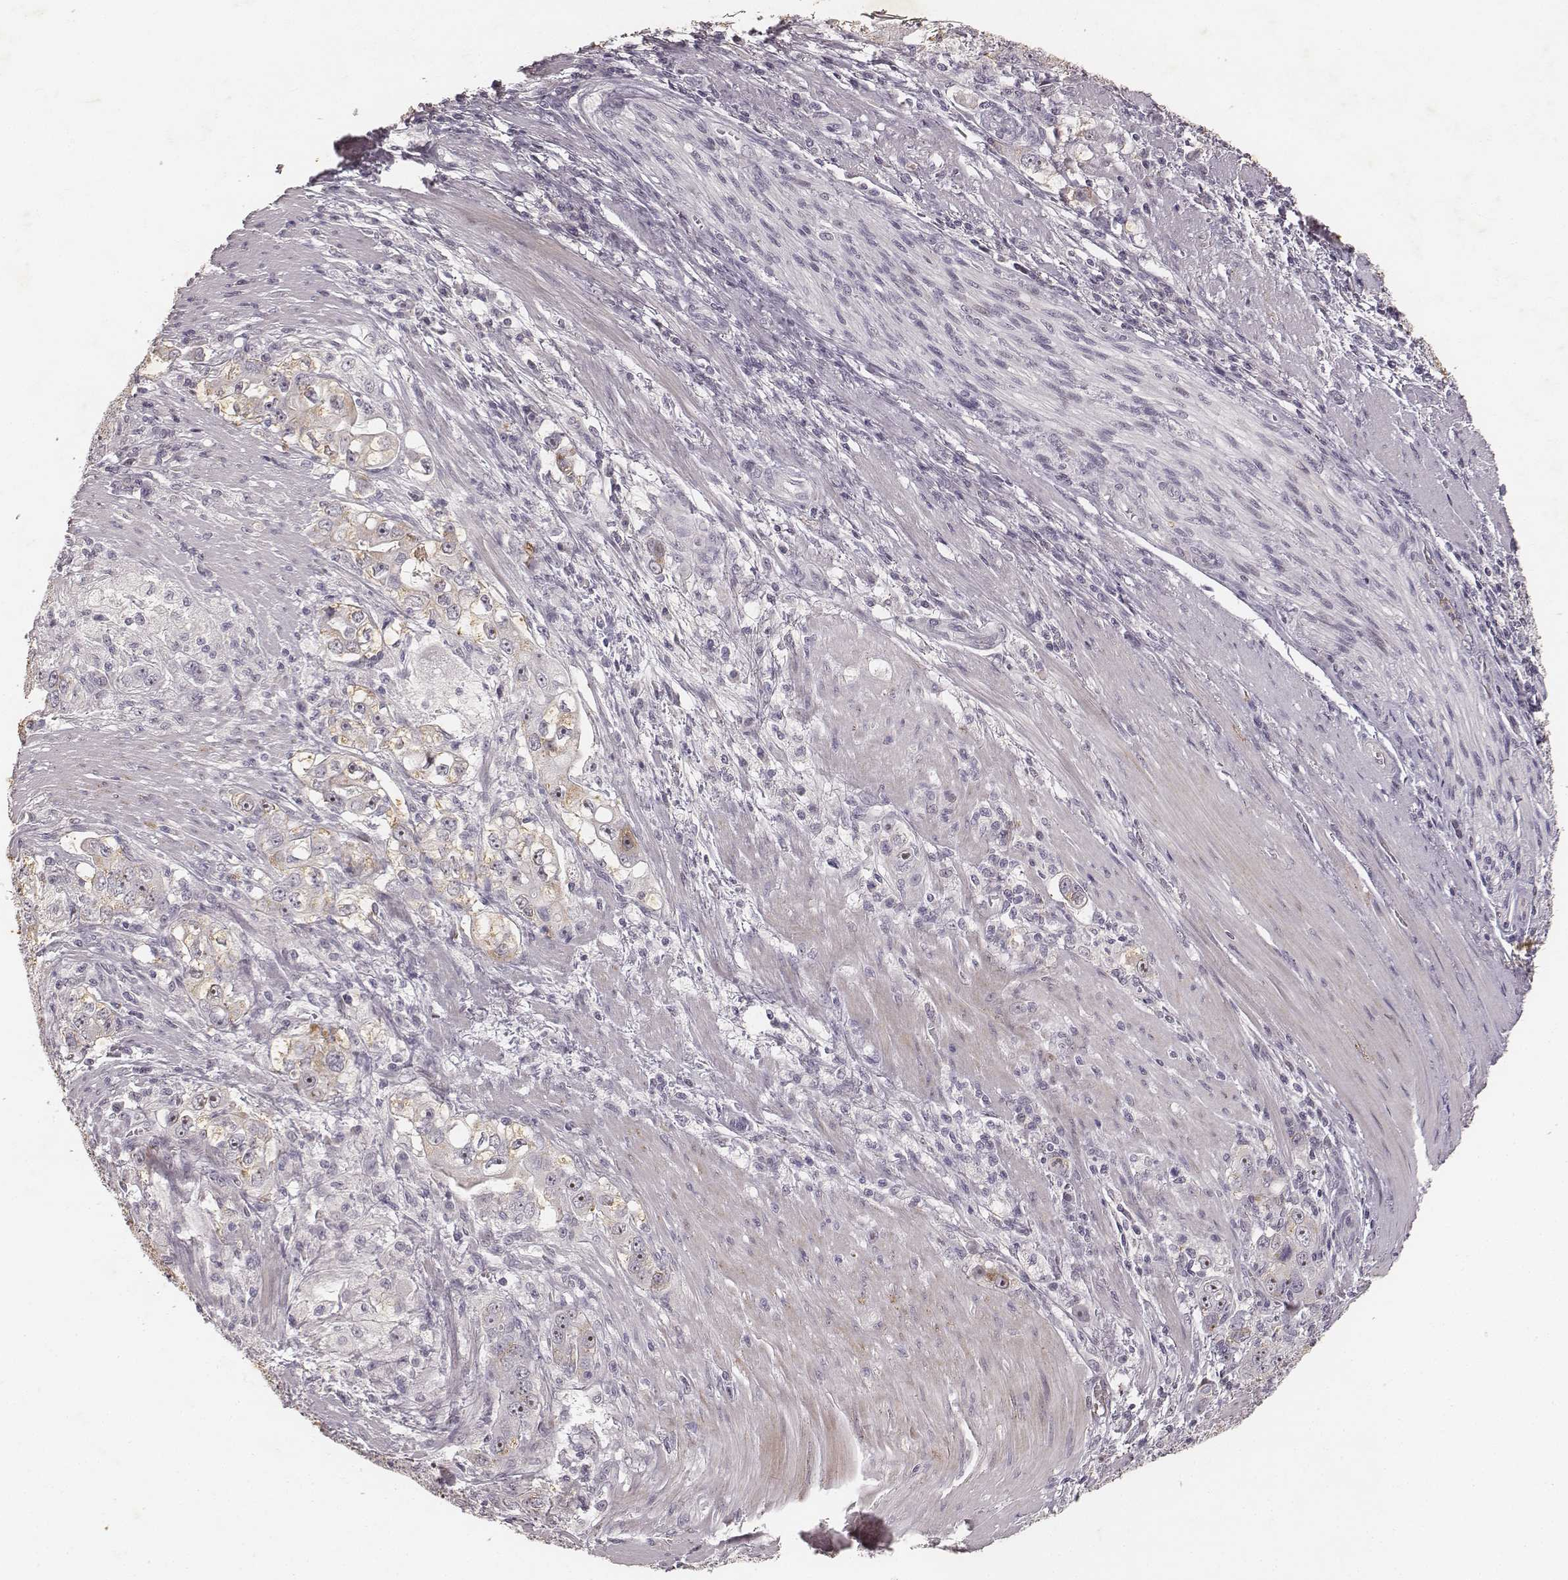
{"staining": {"intensity": "negative", "quantity": "none", "location": "none"}, "tissue": "stomach cancer", "cell_type": "Tumor cells", "image_type": "cancer", "snomed": [{"axis": "morphology", "description": "Adenocarcinoma, NOS"}, {"axis": "topography", "description": "Stomach, lower"}], "caption": "An image of human adenocarcinoma (stomach) is negative for staining in tumor cells. (Brightfield microscopy of DAB immunohistochemistry (IHC) at high magnification).", "gene": "MADCAM1", "patient": {"sex": "female", "age": 72}}